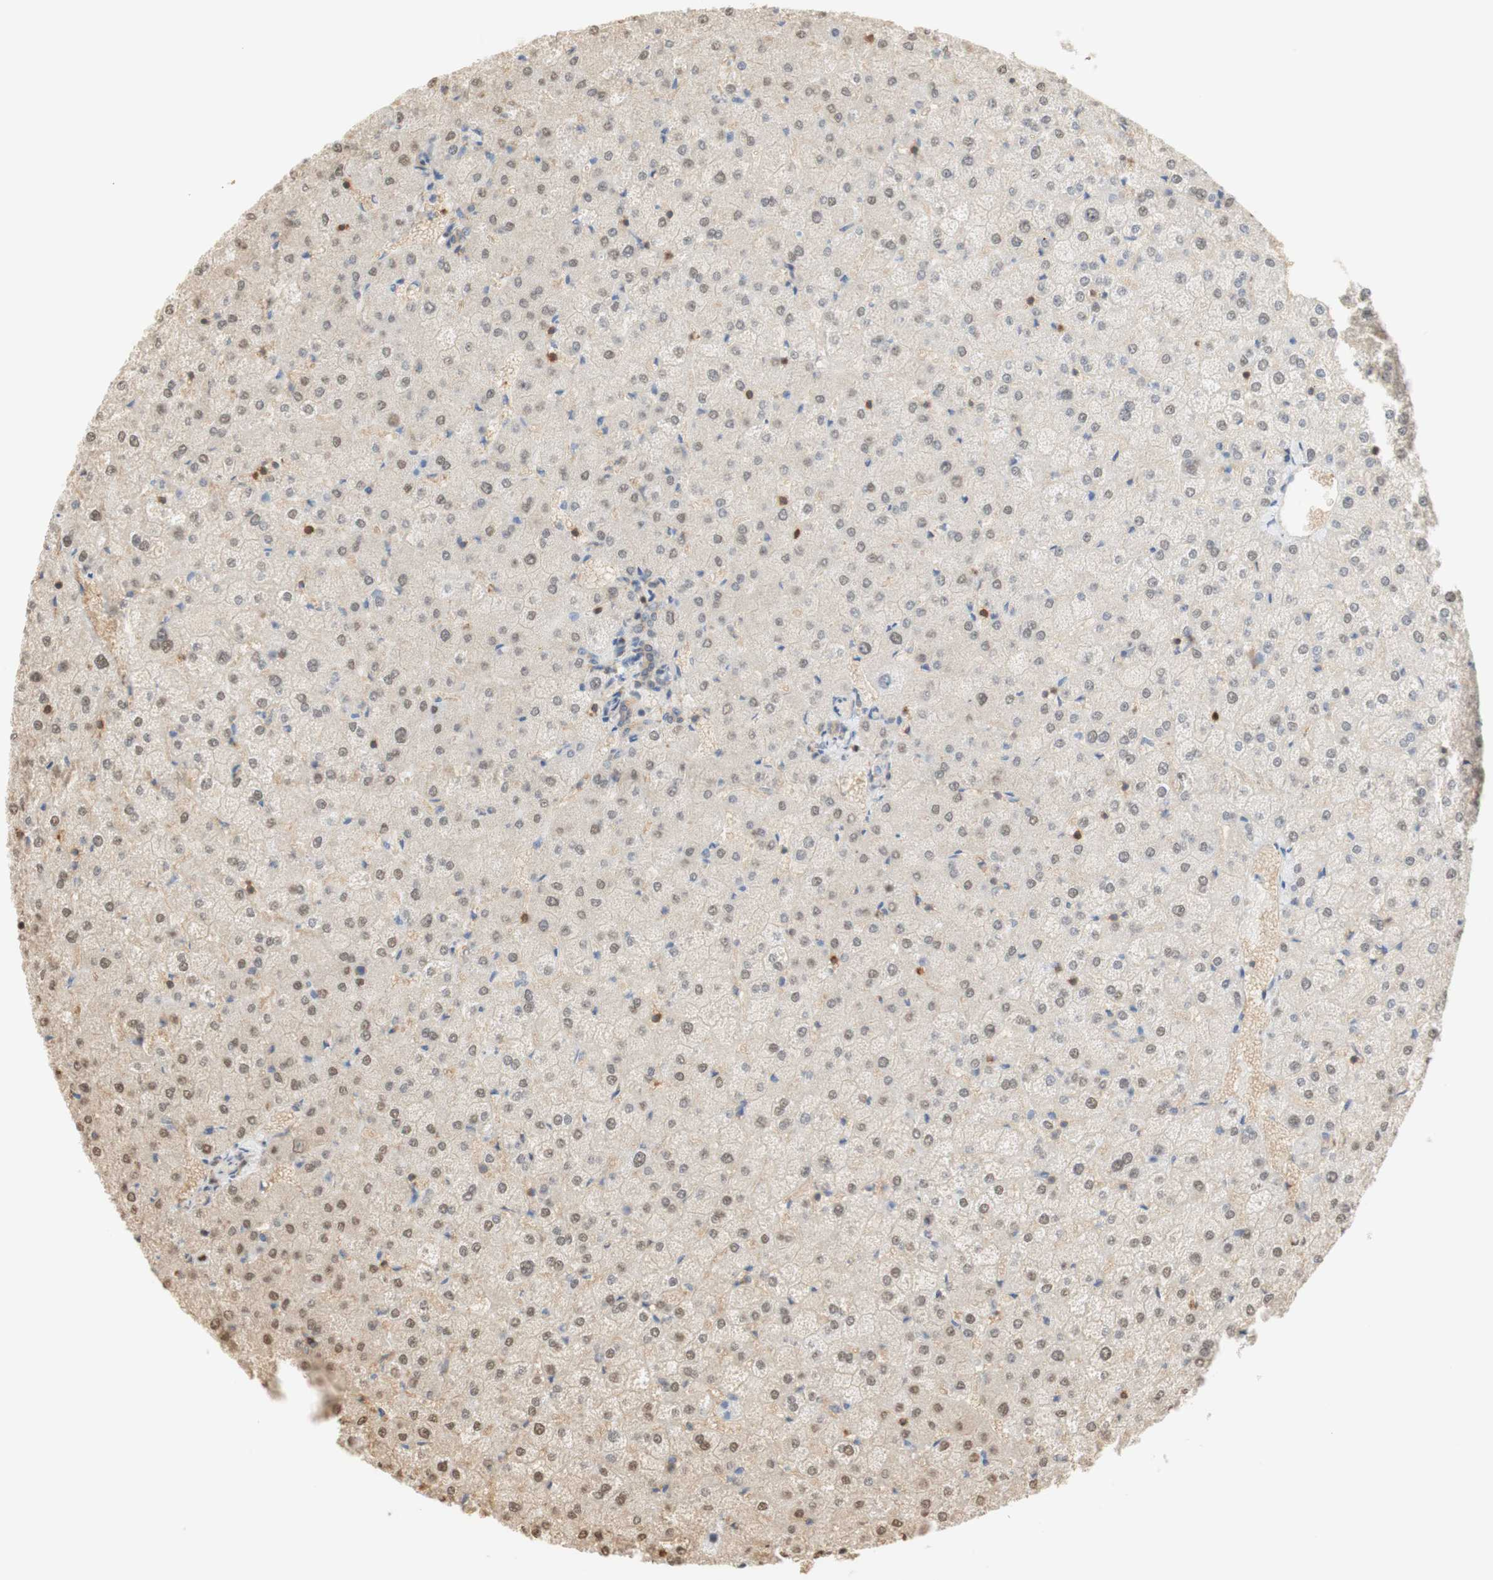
{"staining": {"intensity": "negative", "quantity": "none", "location": "none"}, "tissue": "liver", "cell_type": "Cholangiocytes", "image_type": "normal", "snomed": [{"axis": "morphology", "description": "Normal tissue, NOS"}, {"axis": "topography", "description": "Liver"}], "caption": "DAB immunohistochemical staining of normal liver demonstrates no significant staining in cholangiocytes.", "gene": "NAP1L4", "patient": {"sex": "female", "age": 32}}